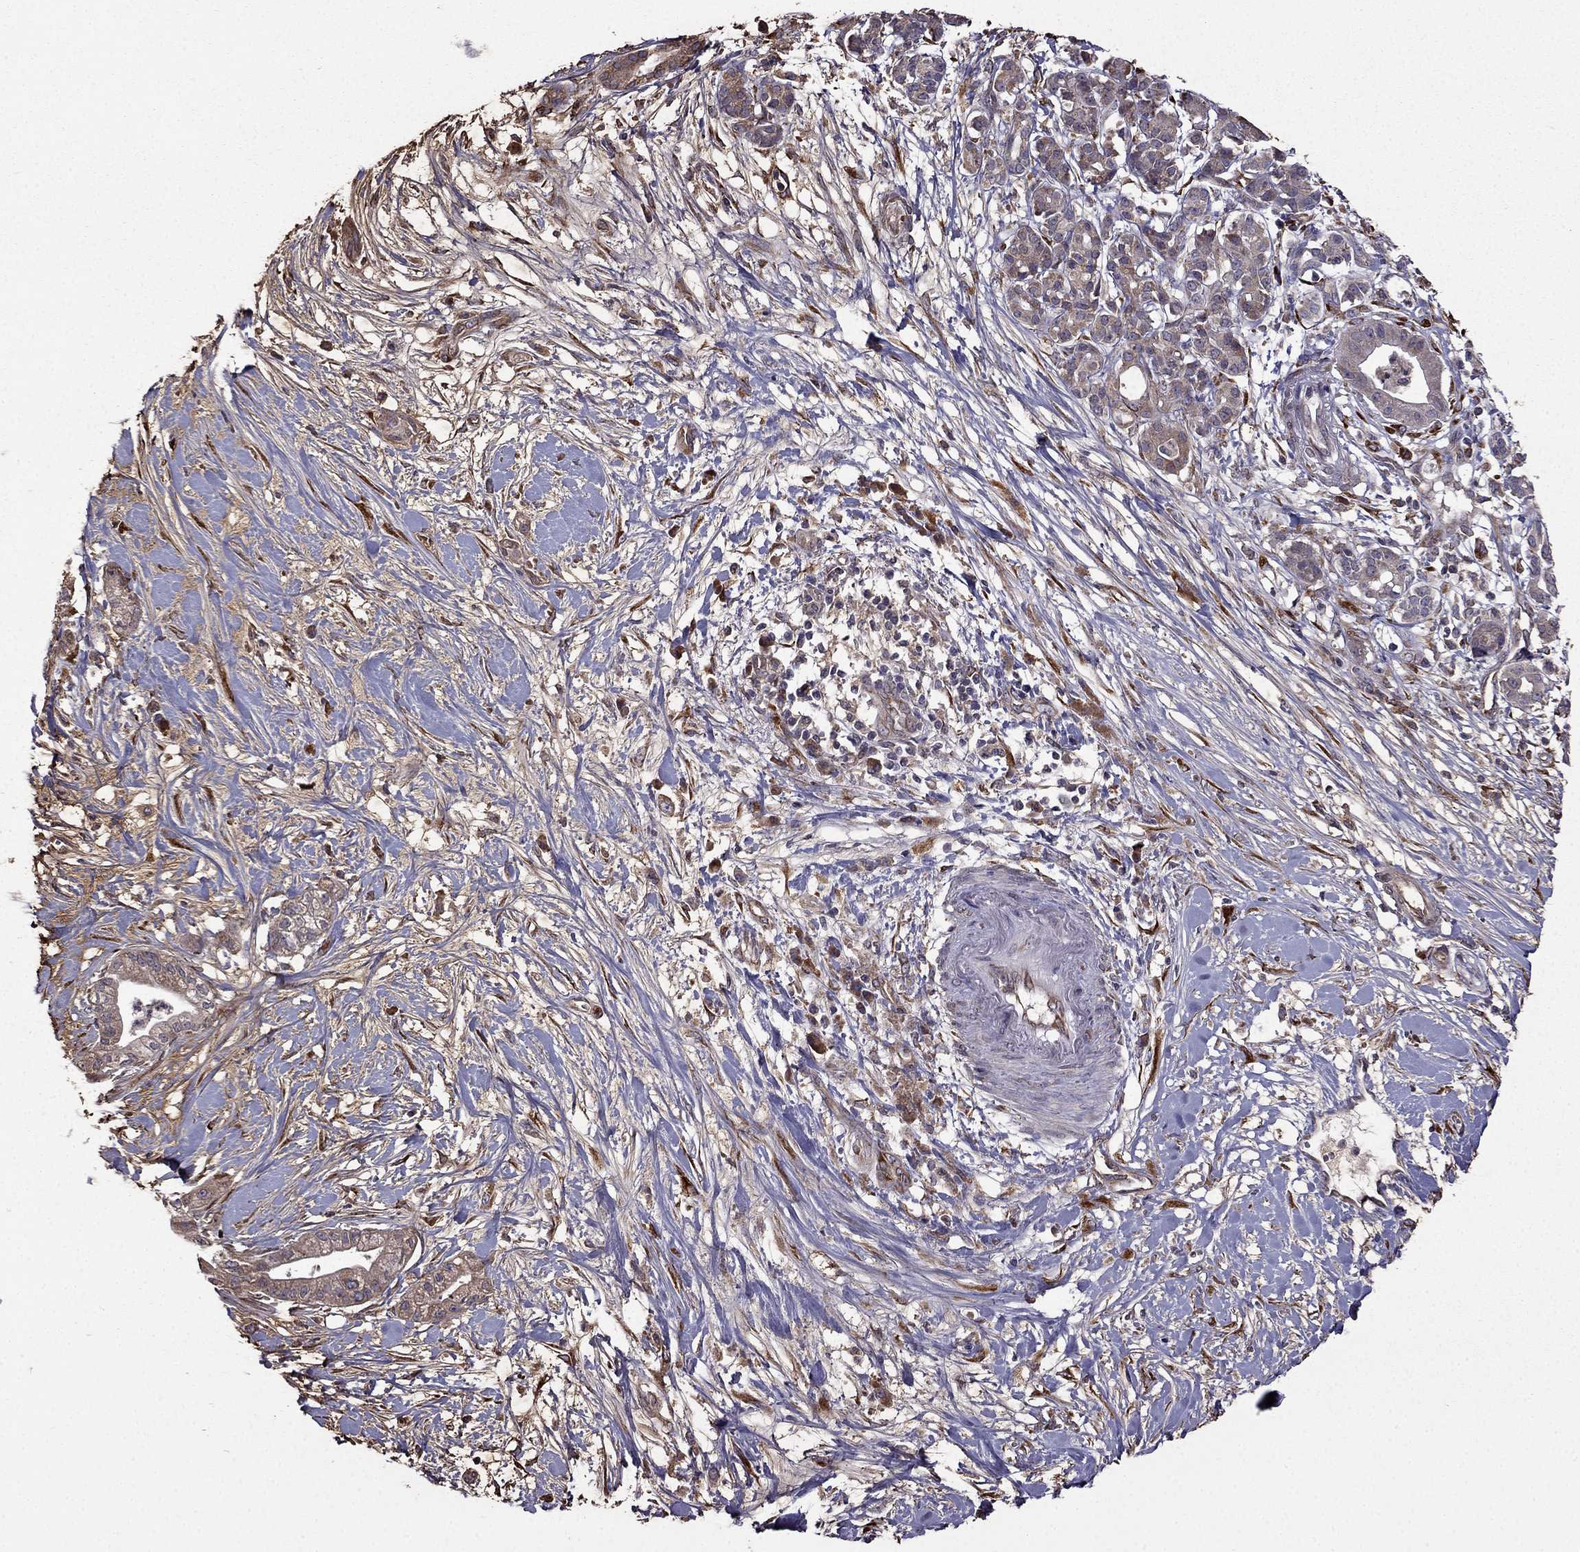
{"staining": {"intensity": "moderate", "quantity": "25%-75%", "location": "cytoplasmic/membranous"}, "tissue": "pancreatic cancer", "cell_type": "Tumor cells", "image_type": "cancer", "snomed": [{"axis": "morphology", "description": "Normal tissue, NOS"}, {"axis": "morphology", "description": "Adenocarcinoma, NOS"}, {"axis": "topography", "description": "Lymph node"}, {"axis": "topography", "description": "Pancreas"}], "caption": "IHC (DAB) staining of human adenocarcinoma (pancreatic) shows moderate cytoplasmic/membranous protein staining in about 25%-75% of tumor cells. Nuclei are stained in blue.", "gene": "IKBIP", "patient": {"sex": "female", "age": 58}}